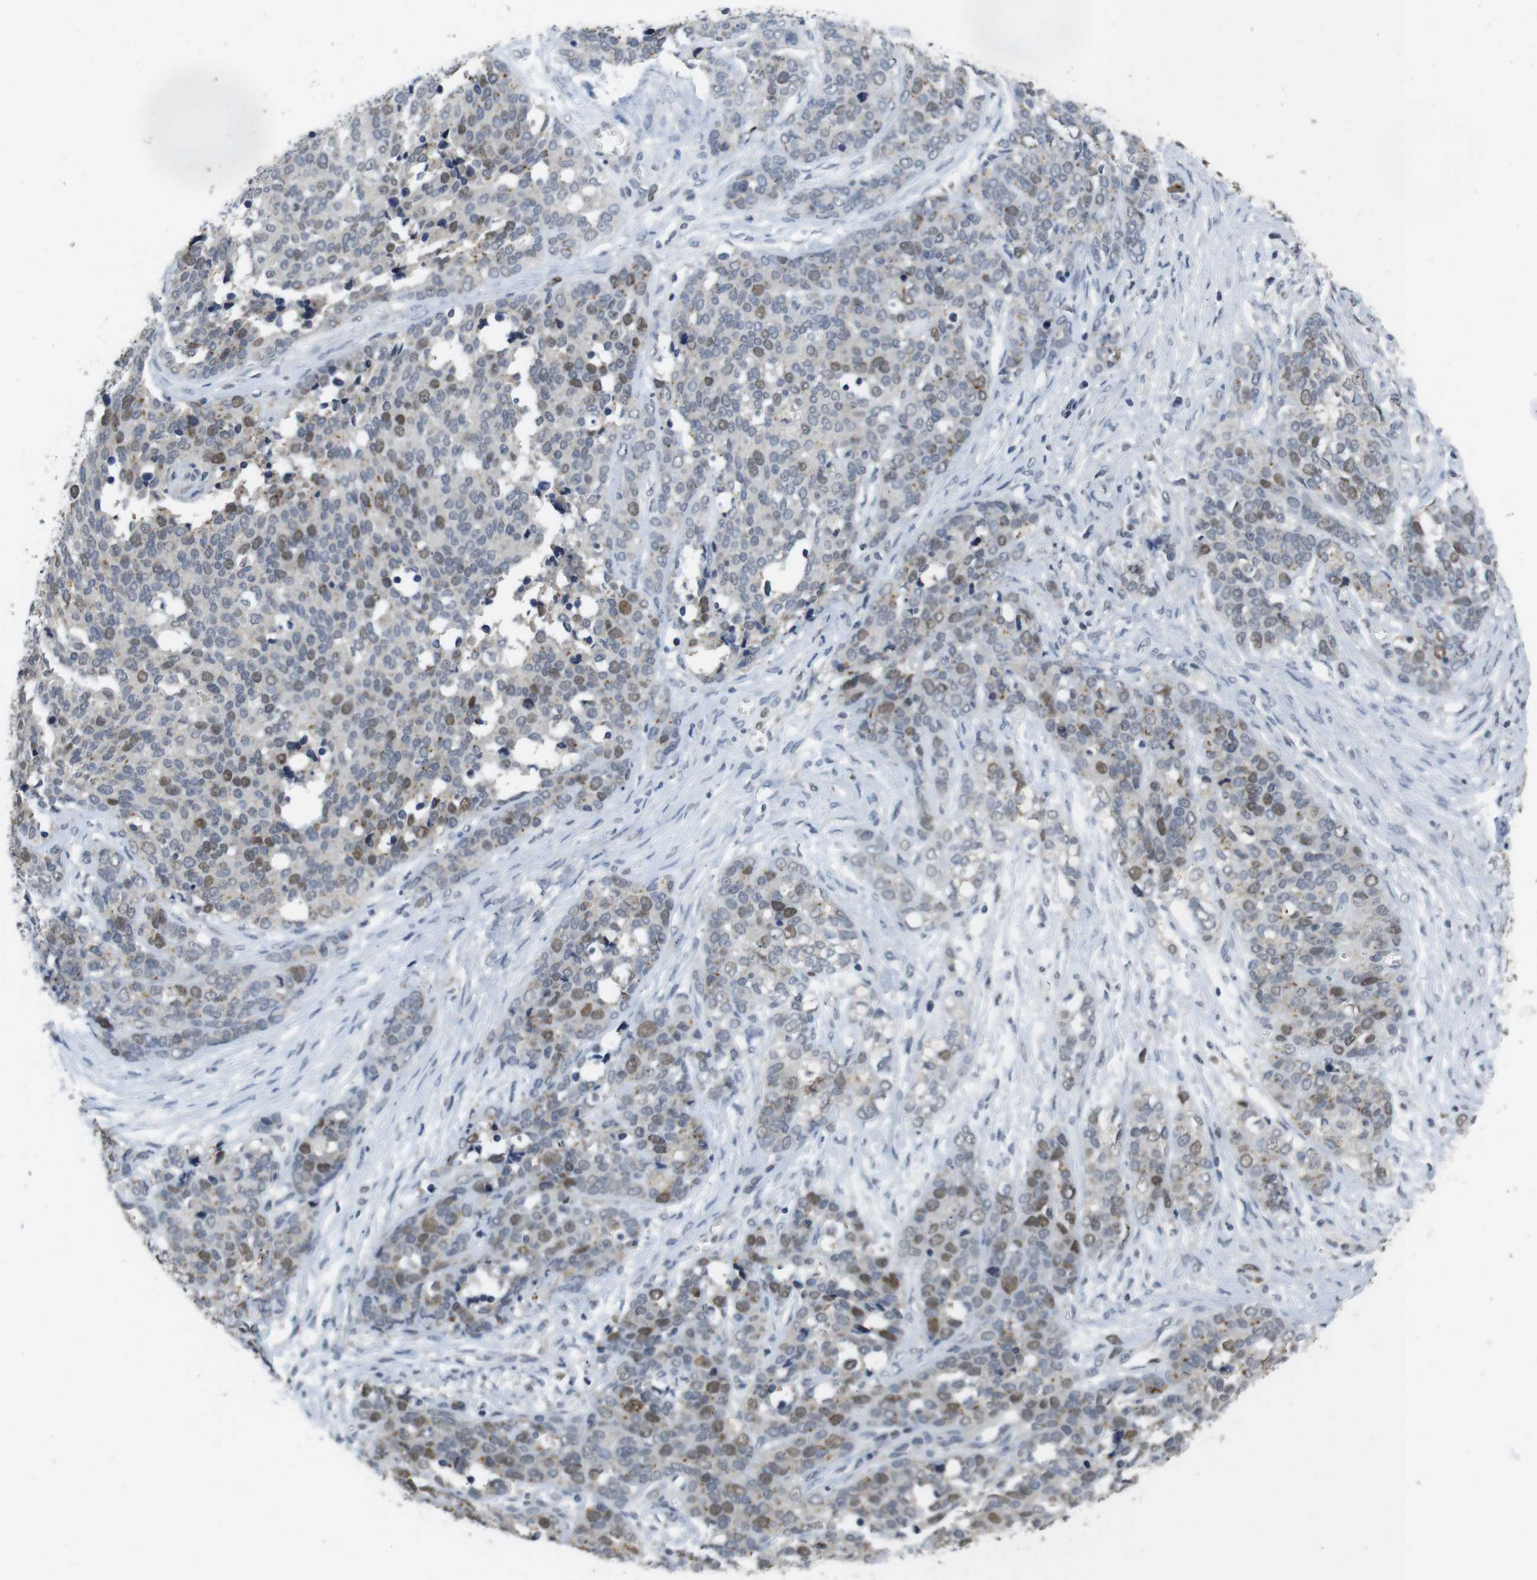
{"staining": {"intensity": "moderate", "quantity": "25%-75%", "location": "nuclear"}, "tissue": "ovarian cancer", "cell_type": "Tumor cells", "image_type": "cancer", "snomed": [{"axis": "morphology", "description": "Cystadenocarcinoma, serous, NOS"}, {"axis": "topography", "description": "Ovary"}], "caption": "This micrograph exhibits IHC staining of ovarian serous cystadenocarcinoma, with medium moderate nuclear expression in approximately 25%-75% of tumor cells.", "gene": "SKP2", "patient": {"sex": "female", "age": 44}}